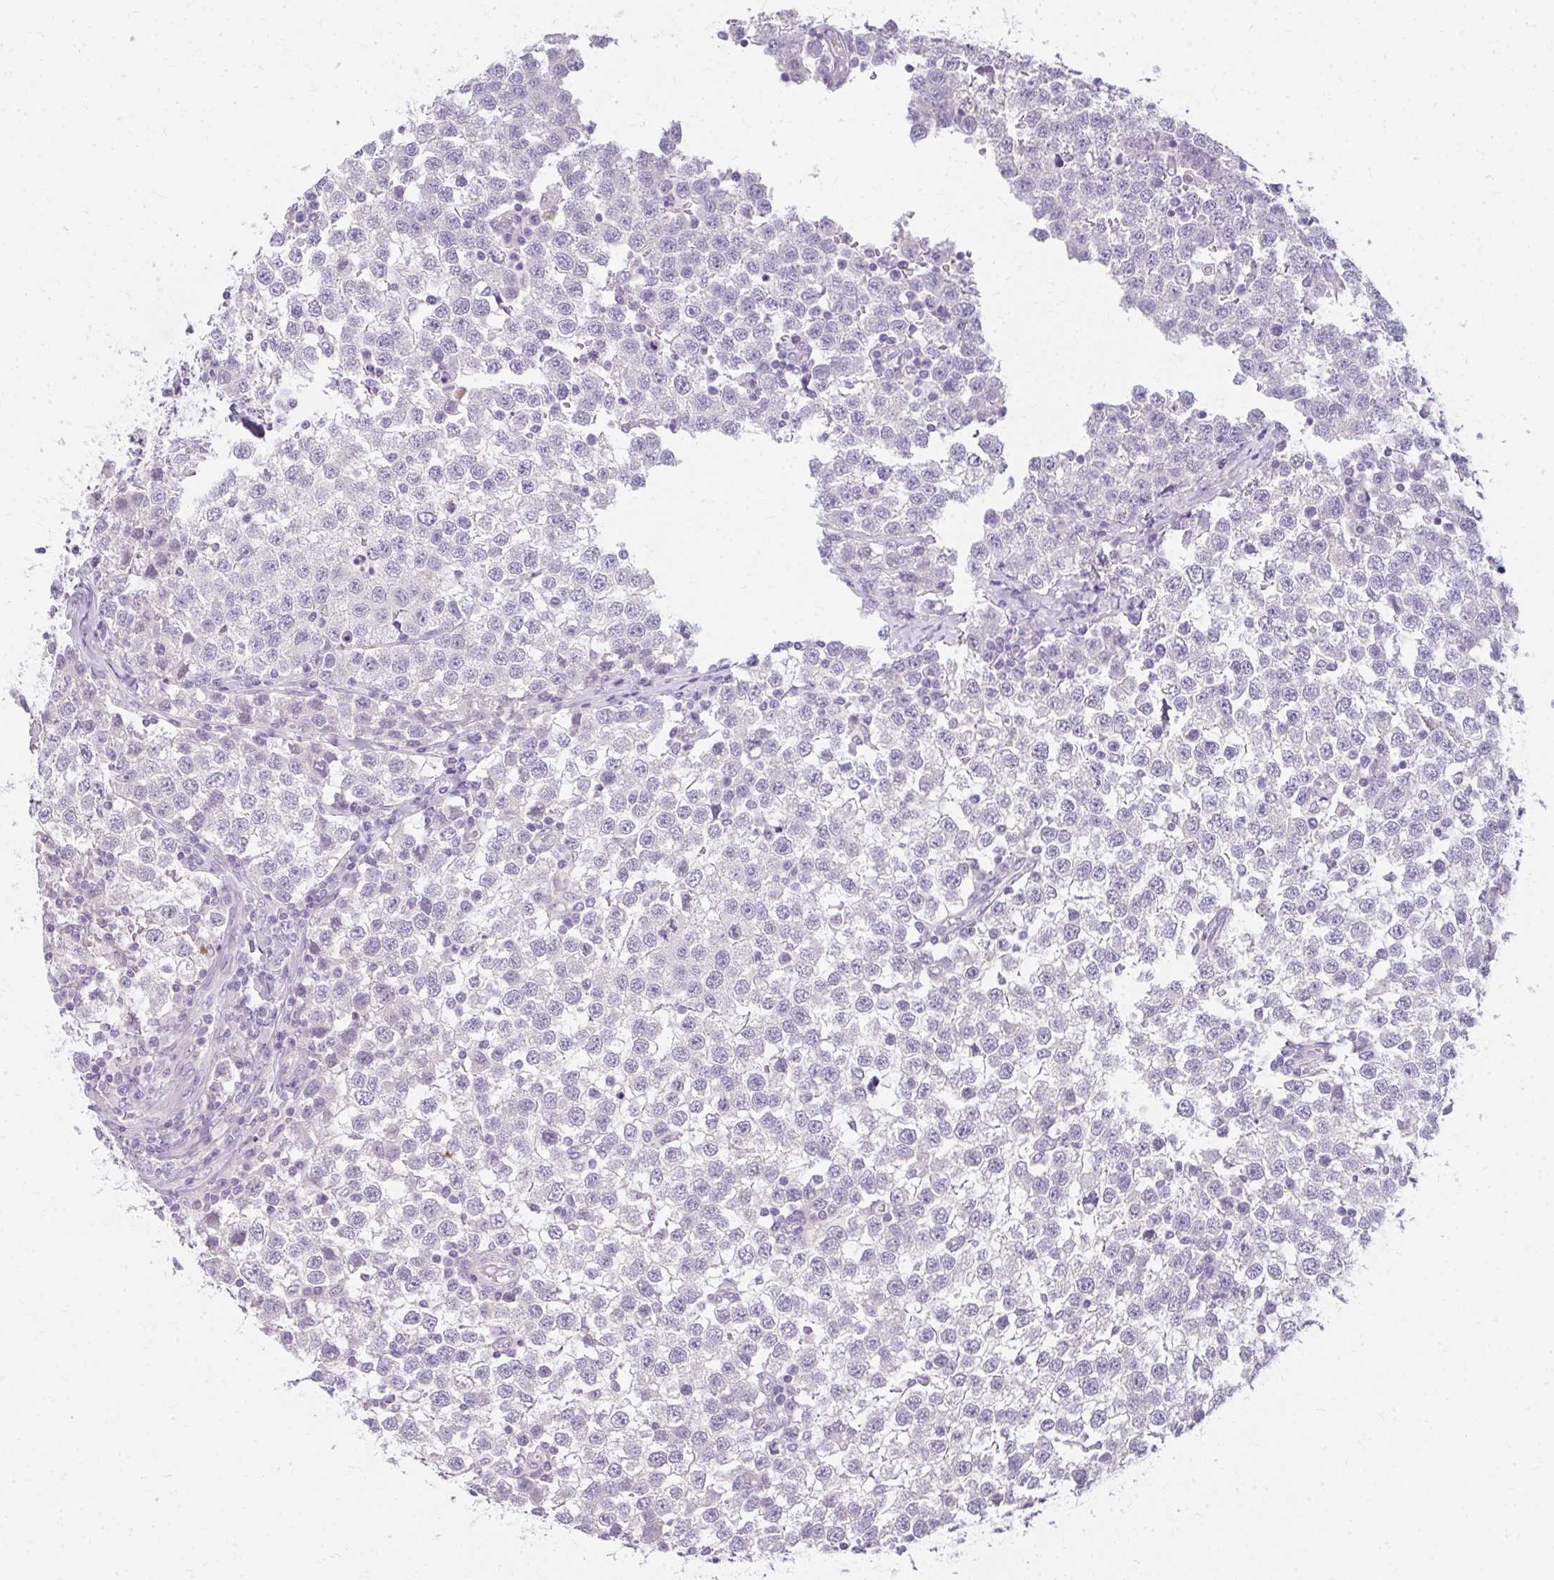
{"staining": {"intensity": "negative", "quantity": "none", "location": "none"}, "tissue": "testis cancer", "cell_type": "Tumor cells", "image_type": "cancer", "snomed": [{"axis": "morphology", "description": "Seminoma, NOS"}, {"axis": "topography", "description": "Testis"}], "caption": "Micrograph shows no significant protein staining in tumor cells of testis cancer. (Immunohistochemistry (ihc), brightfield microscopy, high magnification).", "gene": "PPP1R3G", "patient": {"sex": "male", "age": 34}}